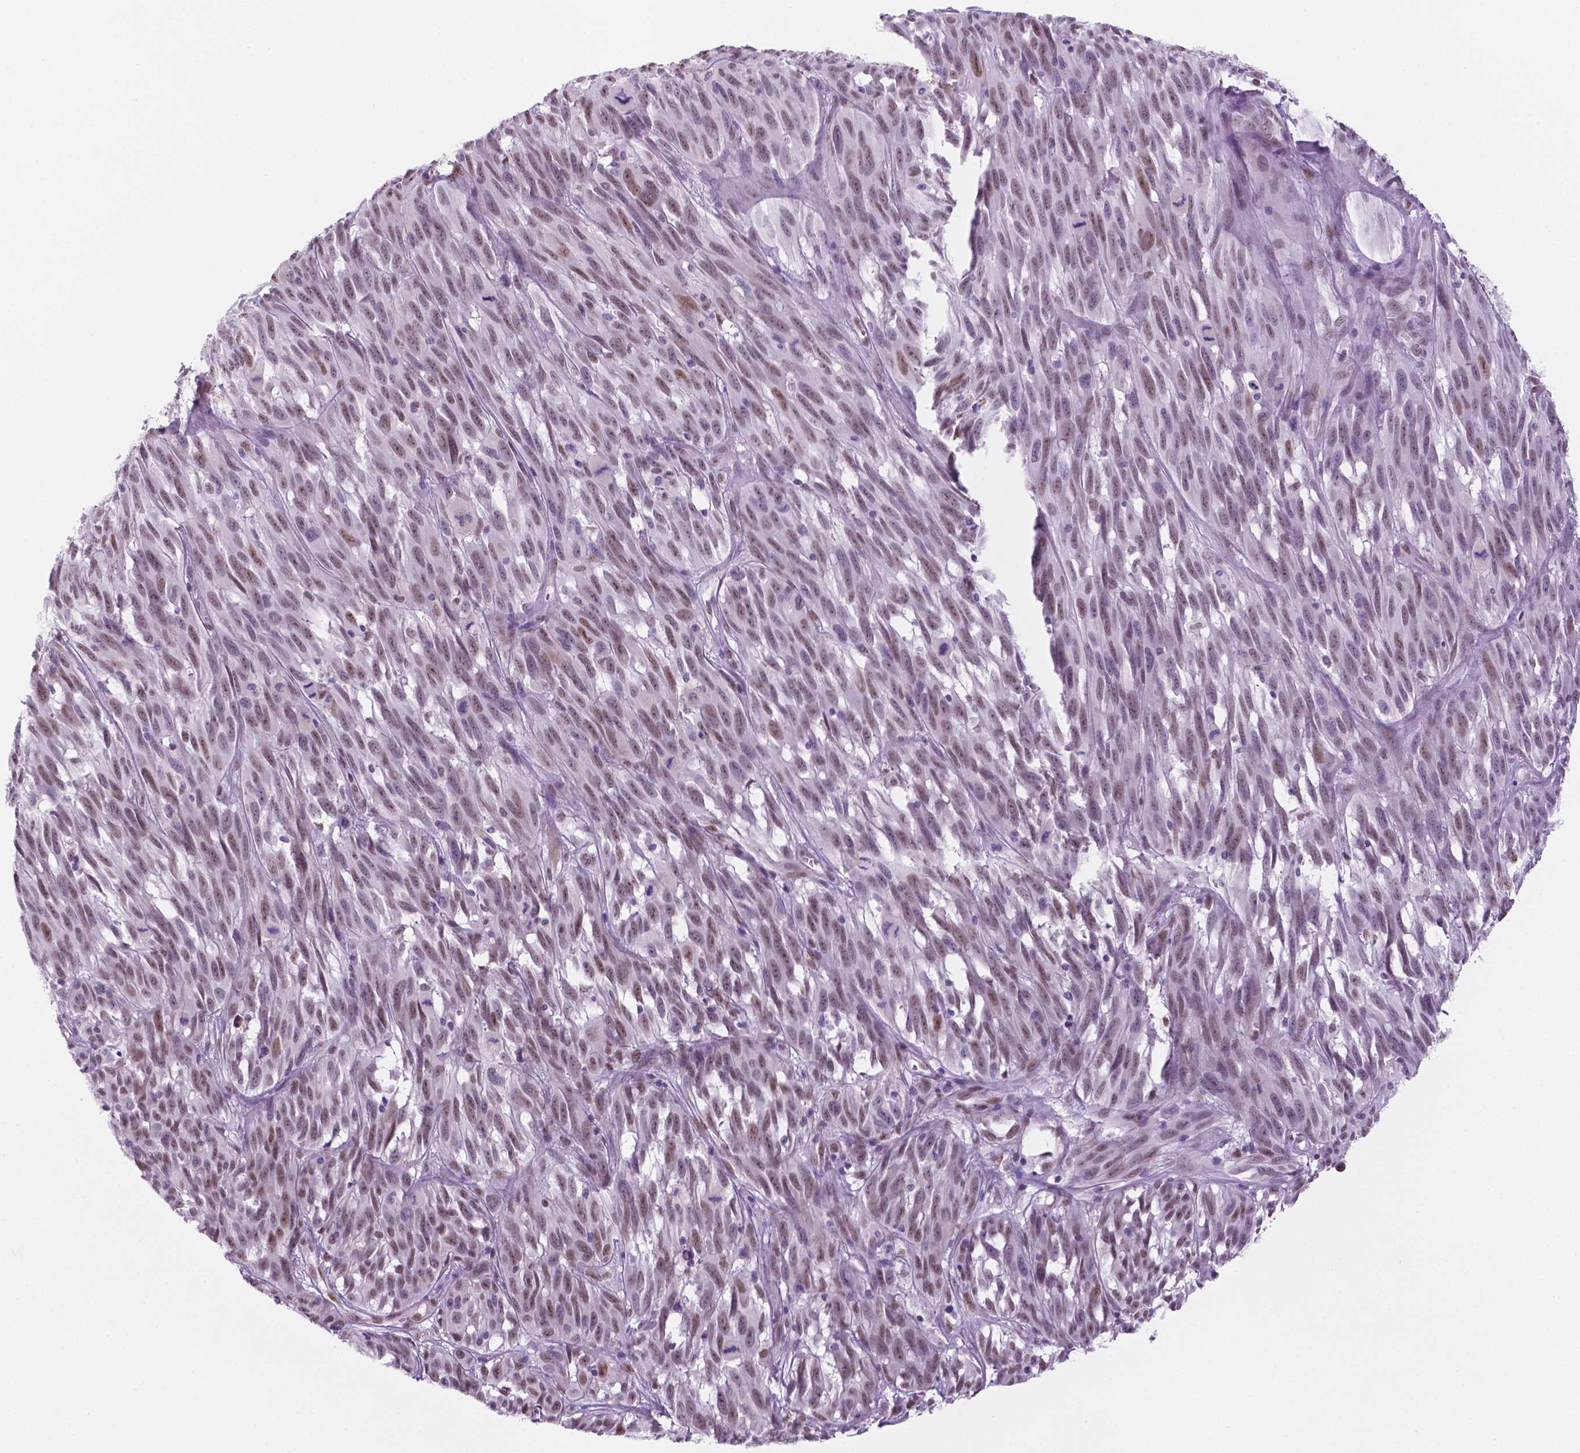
{"staining": {"intensity": "moderate", "quantity": ">75%", "location": "nuclear"}, "tissue": "melanoma", "cell_type": "Tumor cells", "image_type": "cancer", "snomed": [{"axis": "morphology", "description": "Malignant melanoma, NOS"}, {"axis": "topography", "description": "Vulva, labia, clitoris and Bartholin´s gland, NO"}], "caption": "Tumor cells exhibit medium levels of moderate nuclear expression in approximately >75% of cells in human malignant melanoma.", "gene": "C18orf21", "patient": {"sex": "female", "age": 75}}